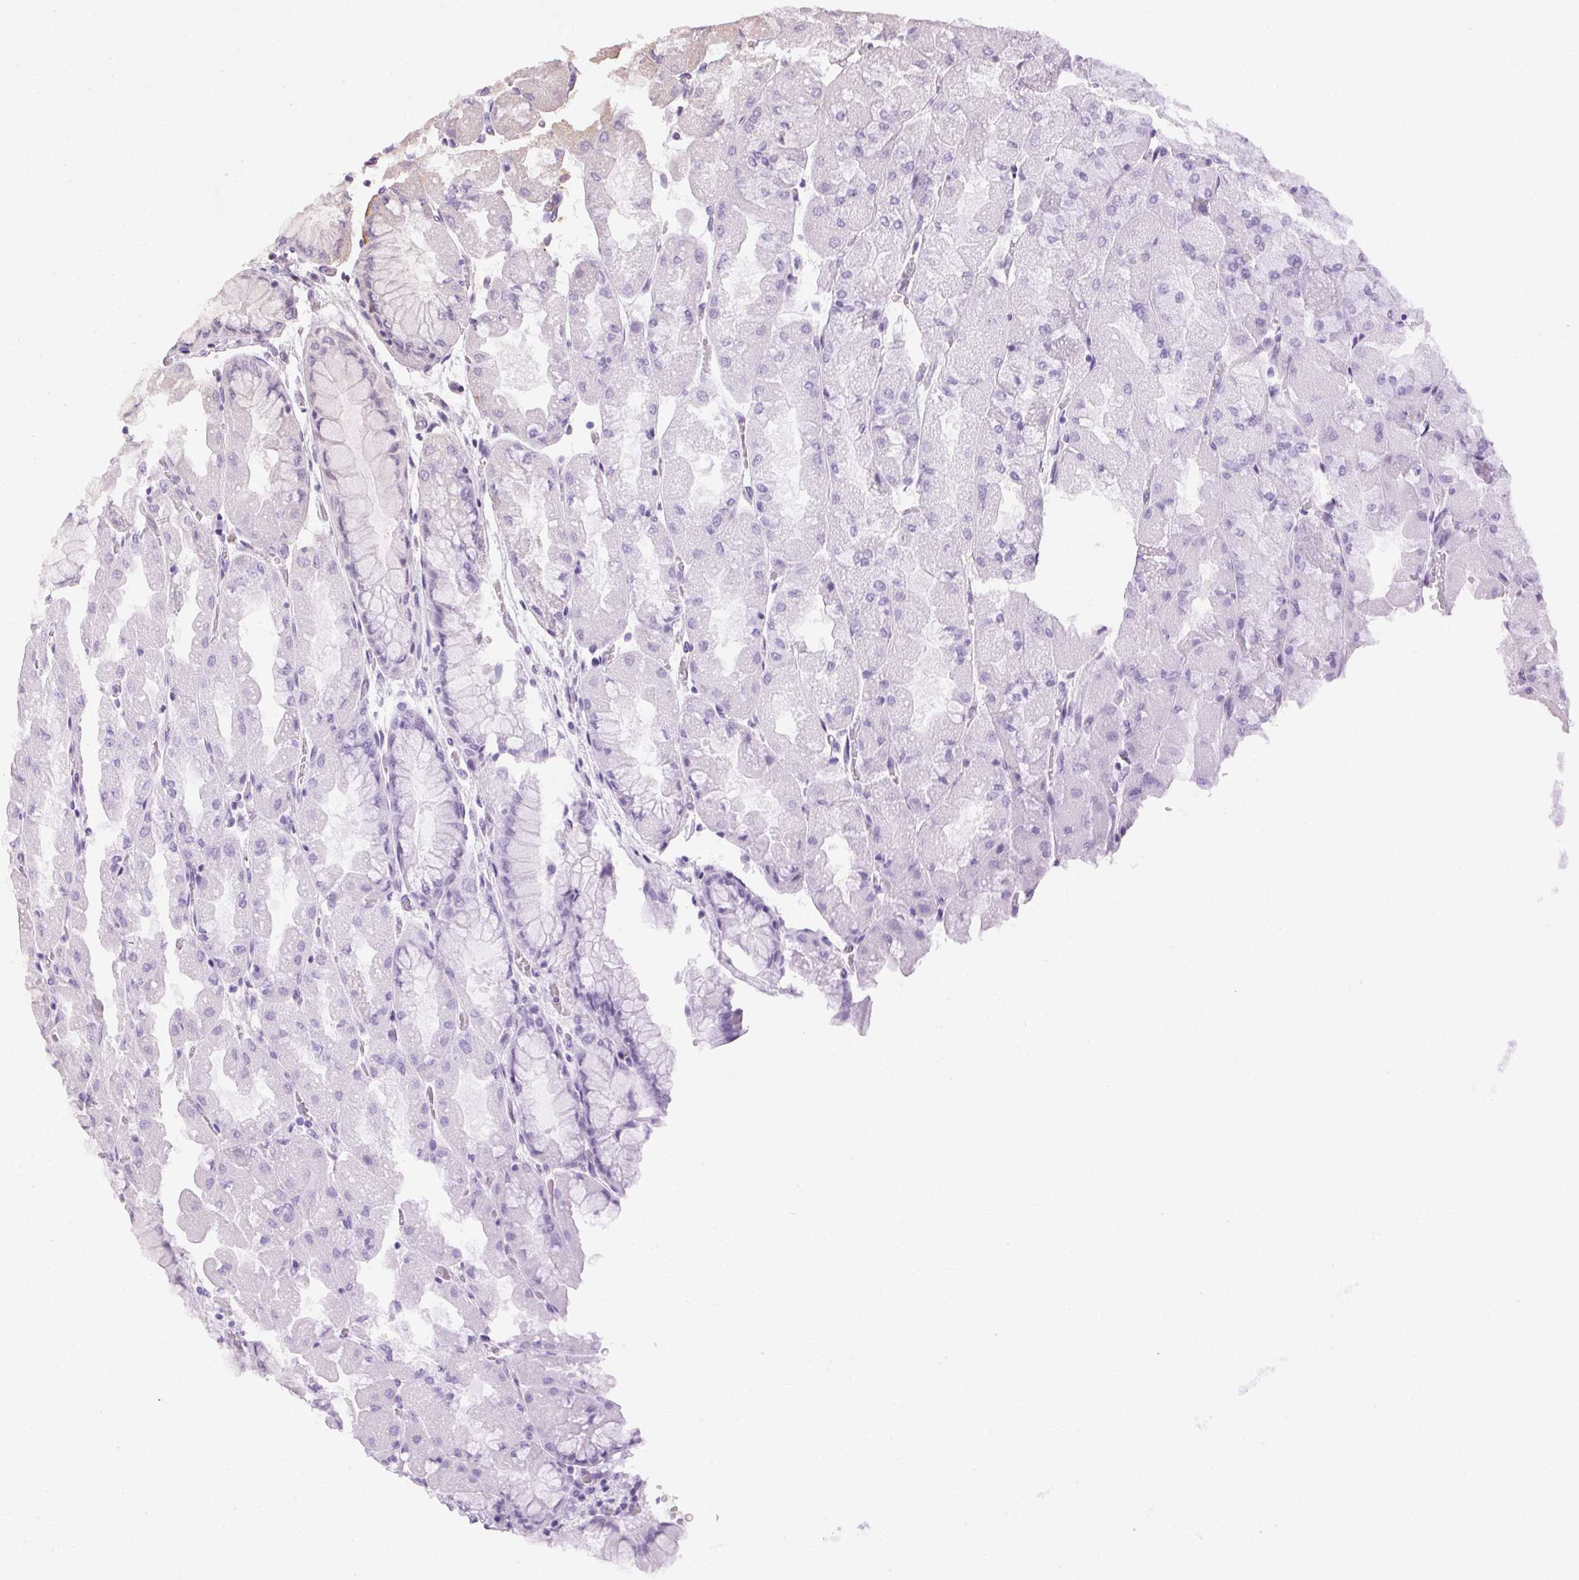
{"staining": {"intensity": "moderate", "quantity": "25%-75%", "location": "cytoplasmic/membranous"}, "tissue": "stomach", "cell_type": "Glandular cells", "image_type": "normal", "snomed": [{"axis": "morphology", "description": "Normal tissue, NOS"}, {"axis": "topography", "description": "Stomach"}], "caption": "Immunohistochemical staining of normal human stomach demonstrates medium levels of moderate cytoplasmic/membranous staining in approximately 25%-75% of glandular cells. The staining was performed using DAB to visualize the protein expression in brown, while the nuclei were stained in blue with hematoxylin (Magnification: 20x).", "gene": "REP15", "patient": {"sex": "female", "age": 61}}